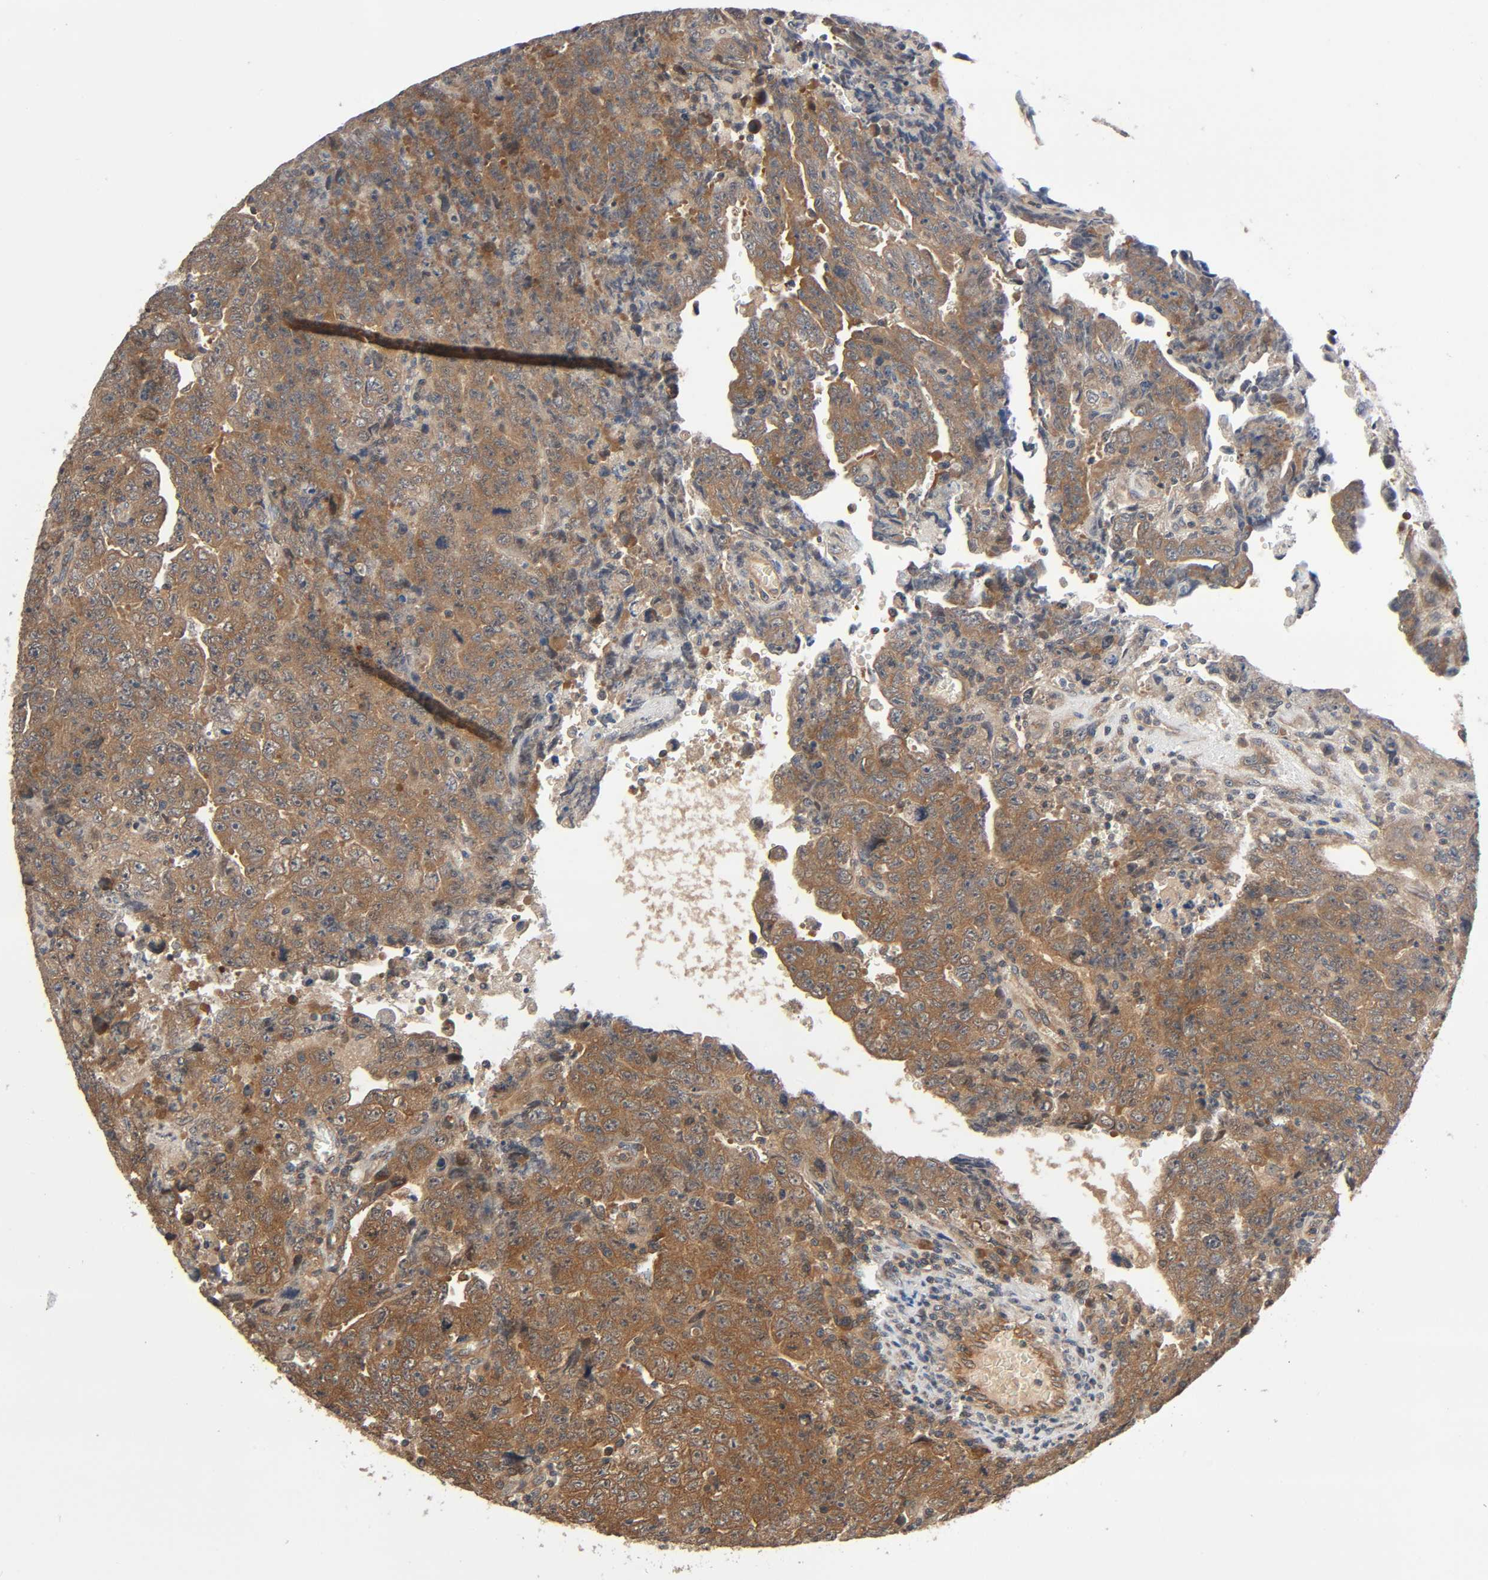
{"staining": {"intensity": "moderate", "quantity": ">75%", "location": "cytoplasmic/membranous"}, "tissue": "testis cancer", "cell_type": "Tumor cells", "image_type": "cancer", "snomed": [{"axis": "morphology", "description": "Carcinoma, Embryonal, NOS"}, {"axis": "topography", "description": "Testis"}], "caption": "Testis cancer stained with a brown dye demonstrates moderate cytoplasmic/membranous positive positivity in about >75% of tumor cells.", "gene": "PPP2R1B", "patient": {"sex": "male", "age": 28}}